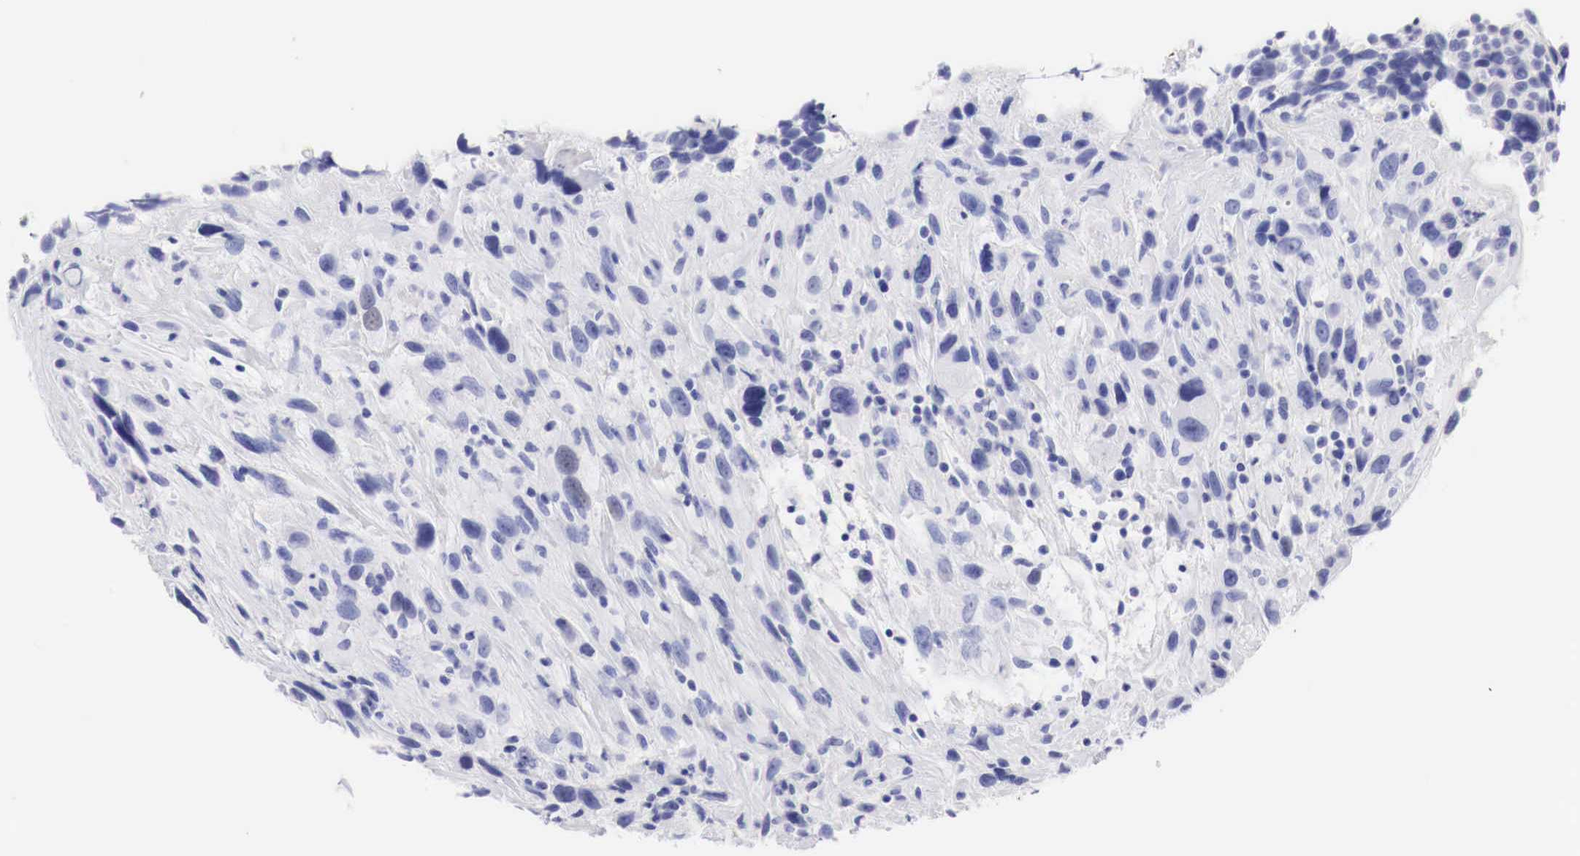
{"staining": {"intensity": "negative", "quantity": "none", "location": "none"}, "tissue": "breast cancer", "cell_type": "Tumor cells", "image_type": "cancer", "snomed": [{"axis": "morphology", "description": "Neoplasm, malignant, NOS"}, {"axis": "topography", "description": "Breast"}], "caption": "Tumor cells show no significant protein positivity in malignant neoplasm (breast). (Brightfield microscopy of DAB immunohistochemistry at high magnification).", "gene": "TYR", "patient": {"sex": "female", "age": 50}}